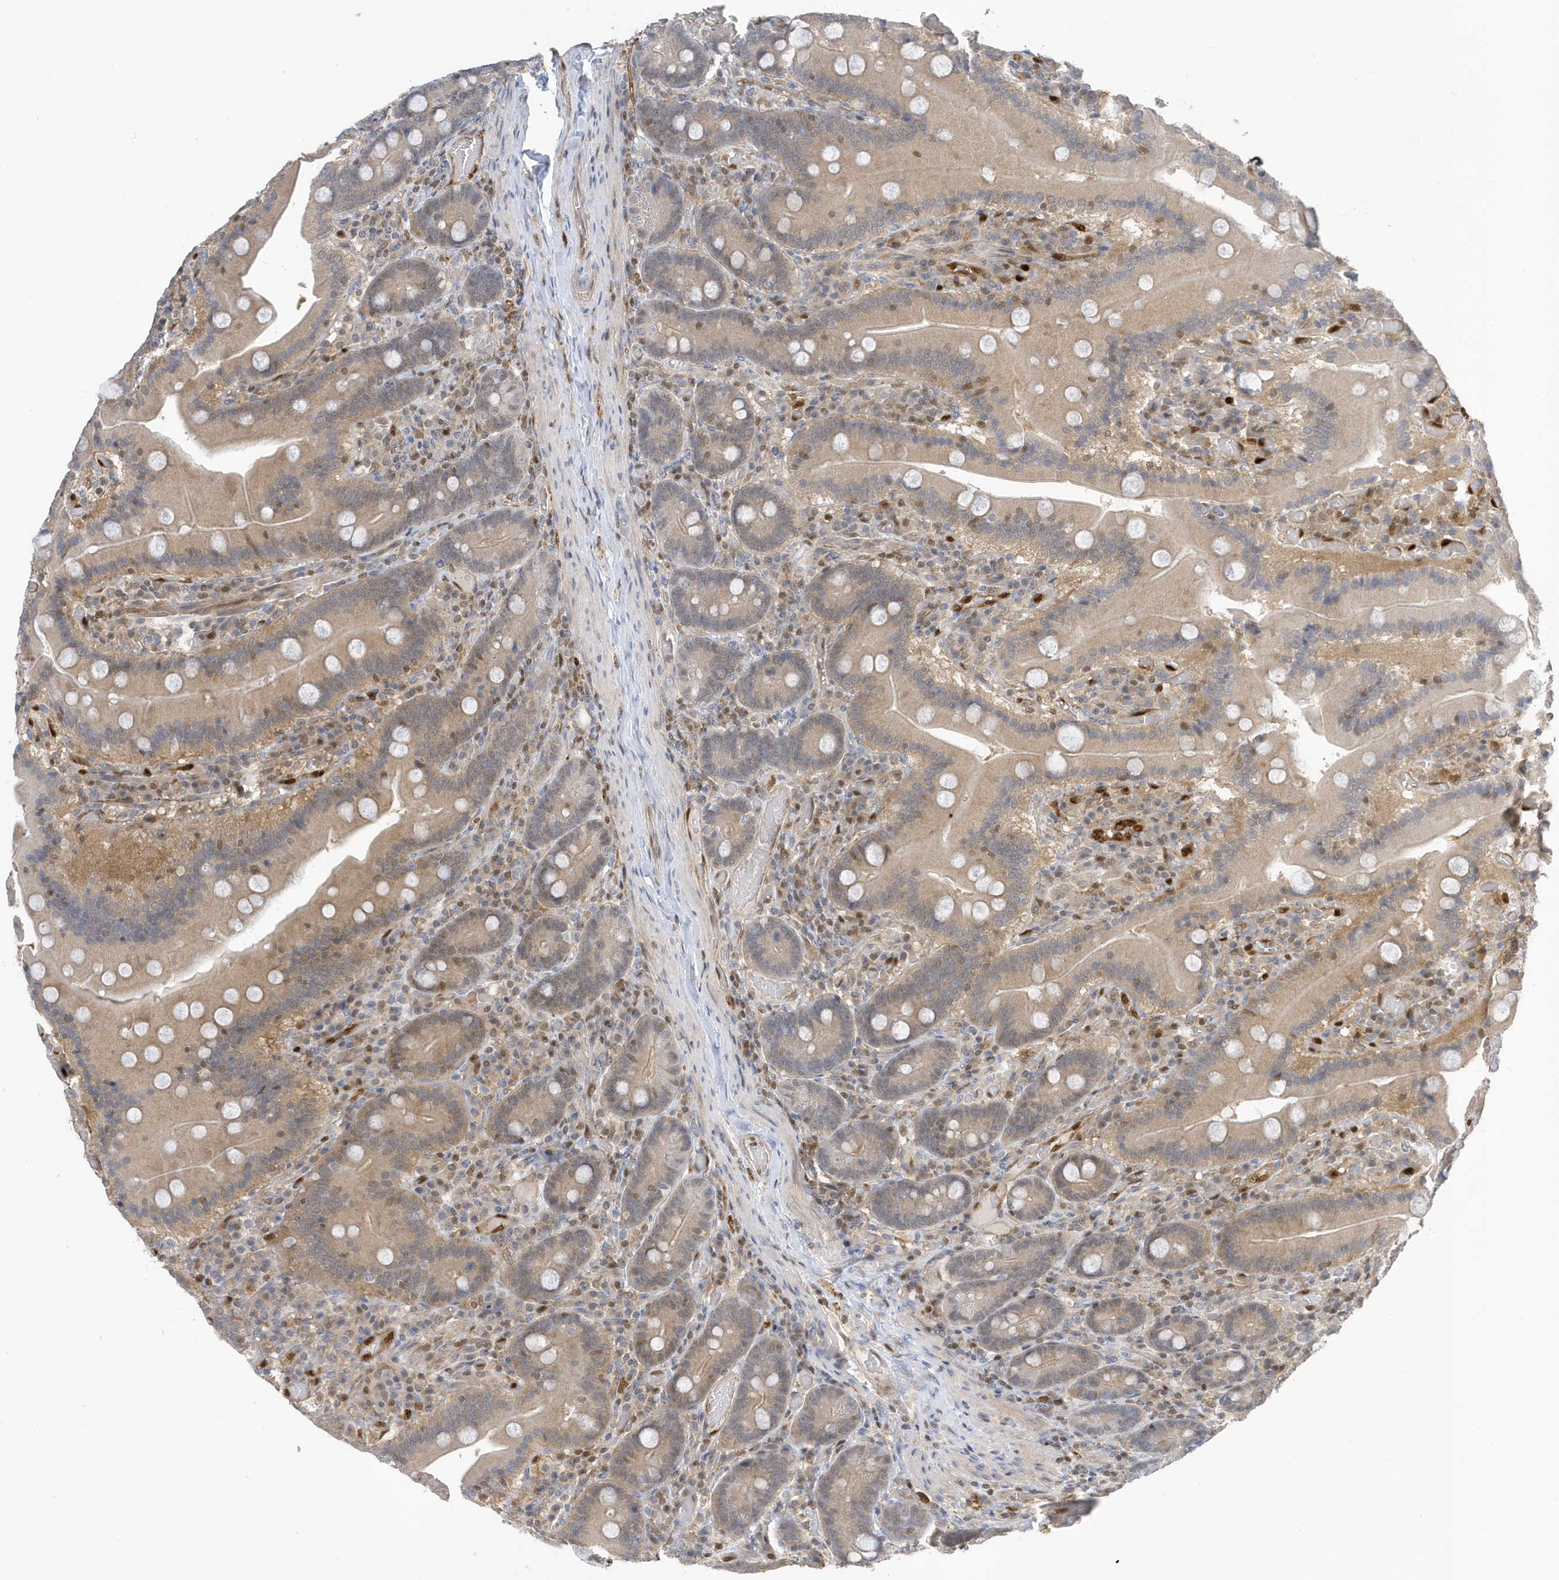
{"staining": {"intensity": "weak", "quantity": ">75%", "location": "cytoplasmic/membranous,nuclear"}, "tissue": "duodenum", "cell_type": "Glandular cells", "image_type": "normal", "snomed": [{"axis": "morphology", "description": "Normal tissue, NOS"}, {"axis": "topography", "description": "Duodenum"}], "caption": "Protein analysis of normal duodenum exhibits weak cytoplasmic/membranous,nuclear staining in approximately >75% of glandular cells.", "gene": "NCOA7", "patient": {"sex": "female", "age": 62}}